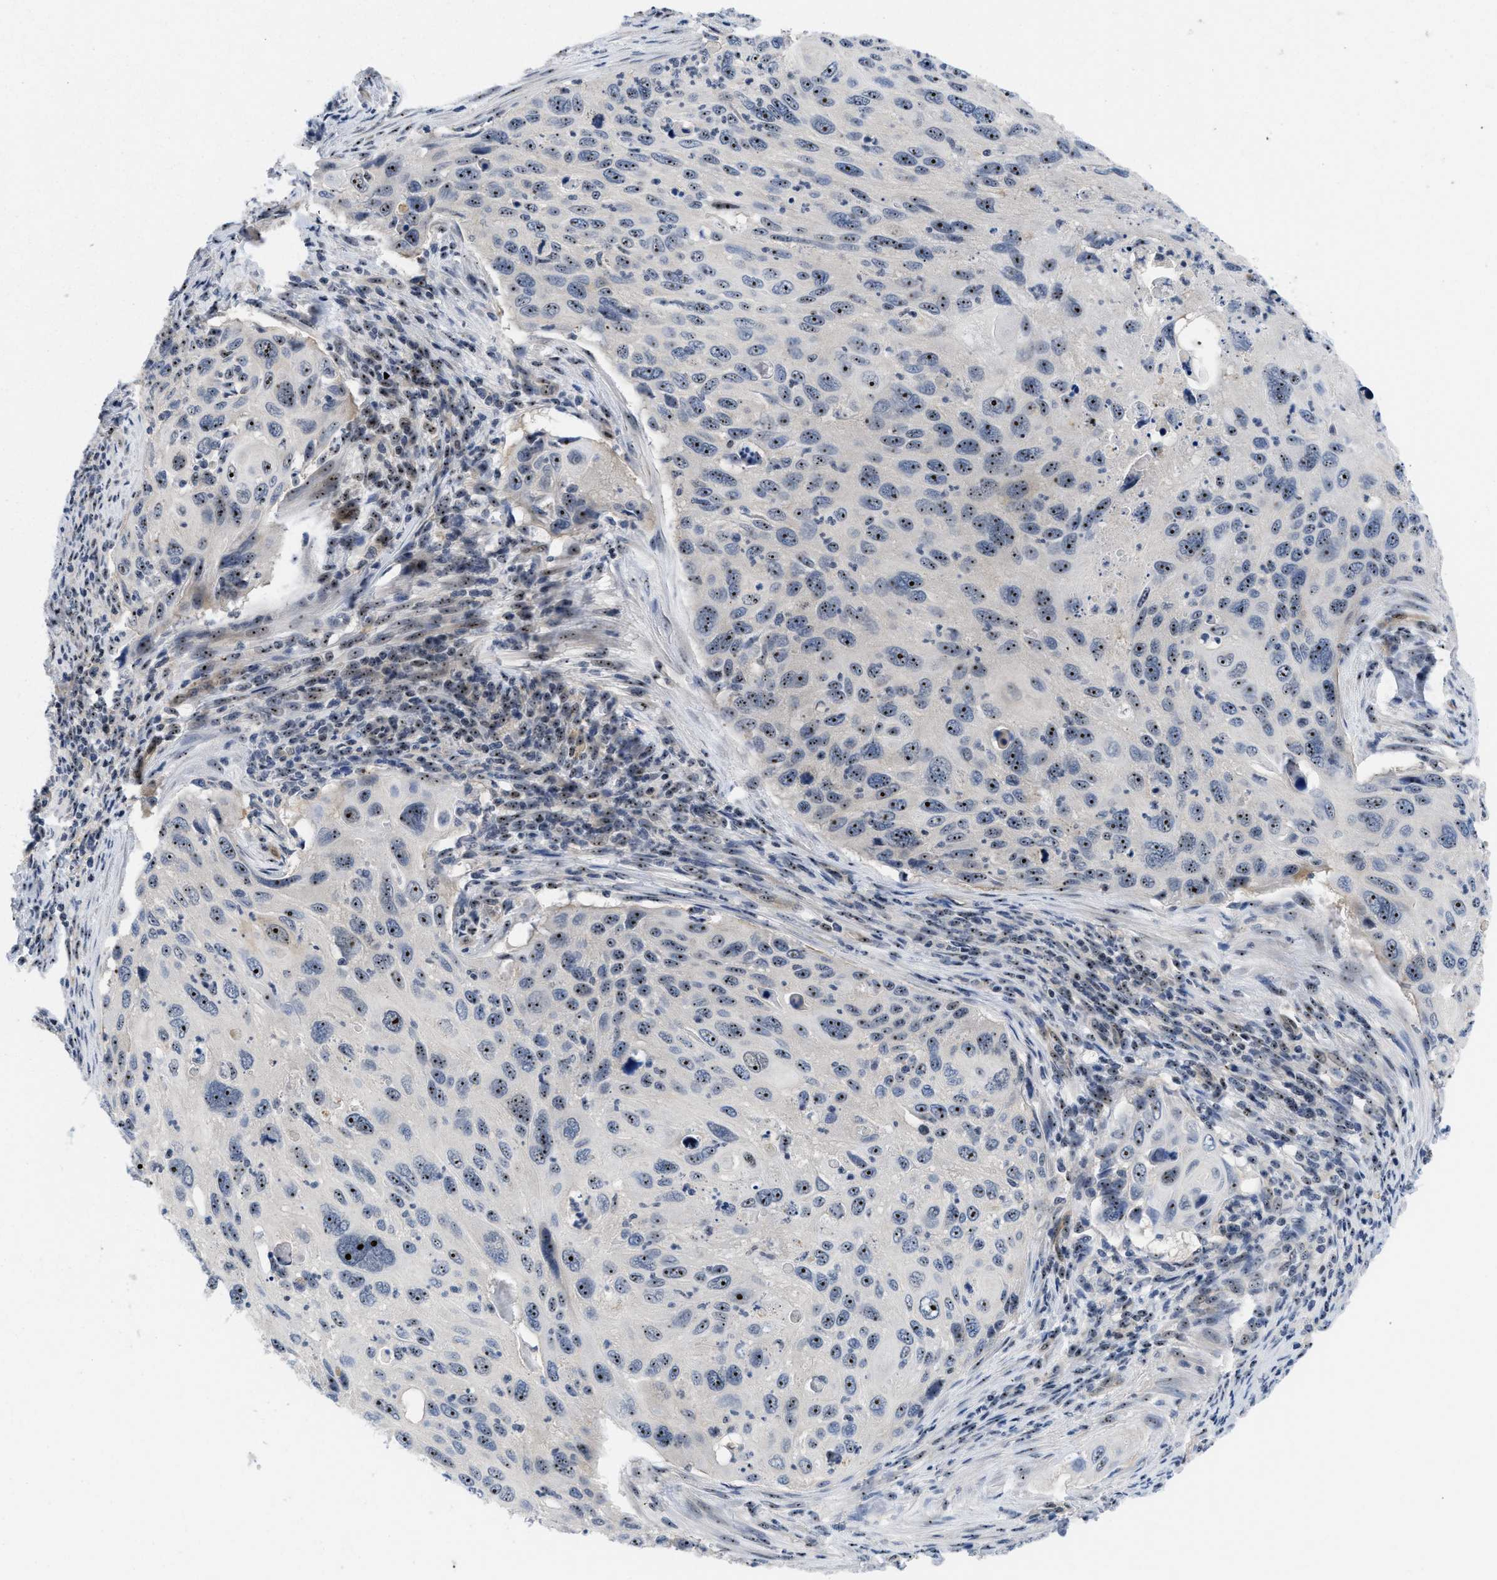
{"staining": {"intensity": "moderate", "quantity": ">75%", "location": "nuclear"}, "tissue": "cervical cancer", "cell_type": "Tumor cells", "image_type": "cancer", "snomed": [{"axis": "morphology", "description": "Squamous cell carcinoma, NOS"}, {"axis": "topography", "description": "Cervix"}], "caption": "Moderate nuclear protein expression is present in about >75% of tumor cells in squamous cell carcinoma (cervical). (DAB (3,3'-diaminobenzidine) IHC, brown staining for protein, blue staining for nuclei).", "gene": "NOP58", "patient": {"sex": "female", "age": 70}}